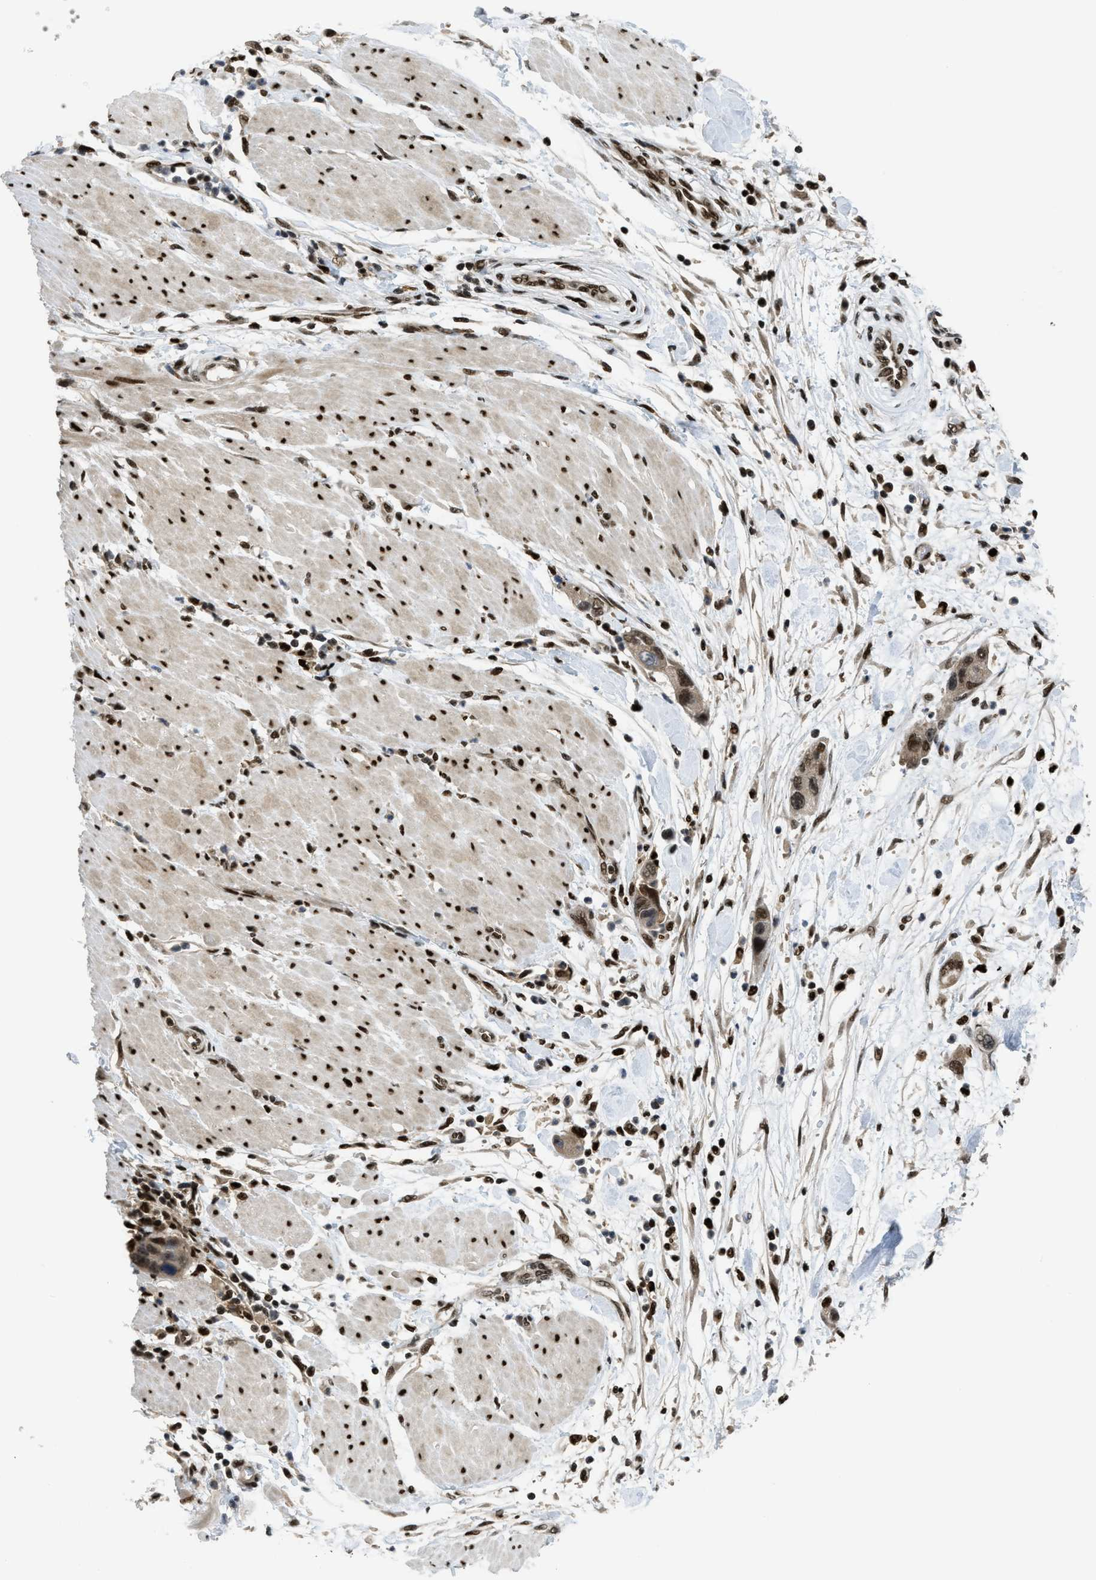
{"staining": {"intensity": "strong", "quantity": ">75%", "location": "nuclear"}, "tissue": "pancreatic cancer", "cell_type": "Tumor cells", "image_type": "cancer", "snomed": [{"axis": "morphology", "description": "Normal tissue, NOS"}, {"axis": "morphology", "description": "Adenocarcinoma, NOS"}, {"axis": "topography", "description": "Pancreas"}], "caption": "Human adenocarcinoma (pancreatic) stained with a brown dye shows strong nuclear positive positivity in about >75% of tumor cells.", "gene": "RFX5", "patient": {"sex": "female", "age": 71}}